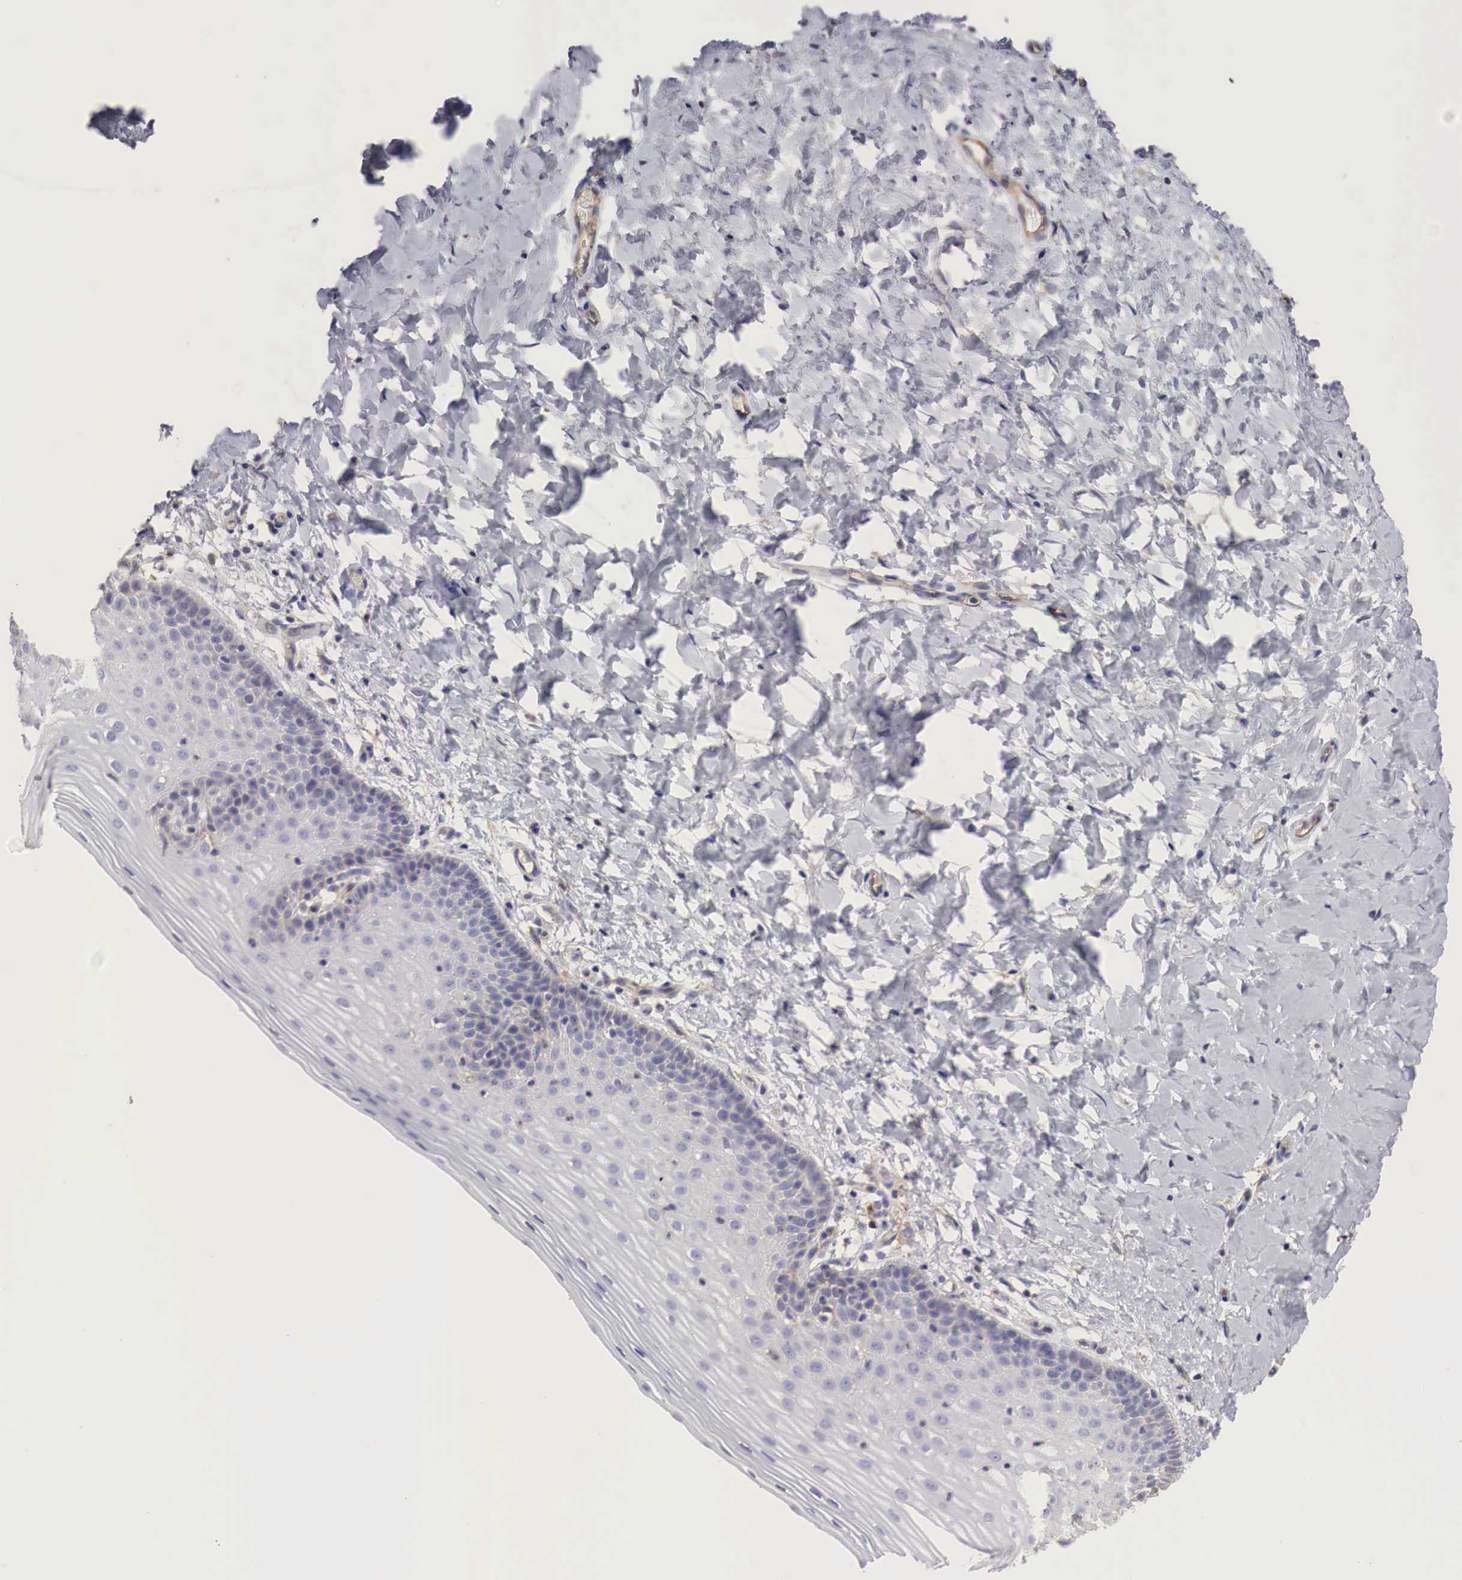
{"staining": {"intensity": "moderate", "quantity": "25%-75%", "location": "cytoplasmic/membranous"}, "tissue": "cervix", "cell_type": "Glandular cells", "image_type": "normal", "snomed": [{"axis": "morphology", "description": "Normal tissue, NOS"}, {"axis": "topography", "description": "Cervix"}], "caption": "IHC of benign human cervix displays medium levels of moderate cytoplasmic/membranous positivity in about 25%-75% of glandular cells.", "gene": "MSN", "patient": {"sex": "female", "age": 53}}